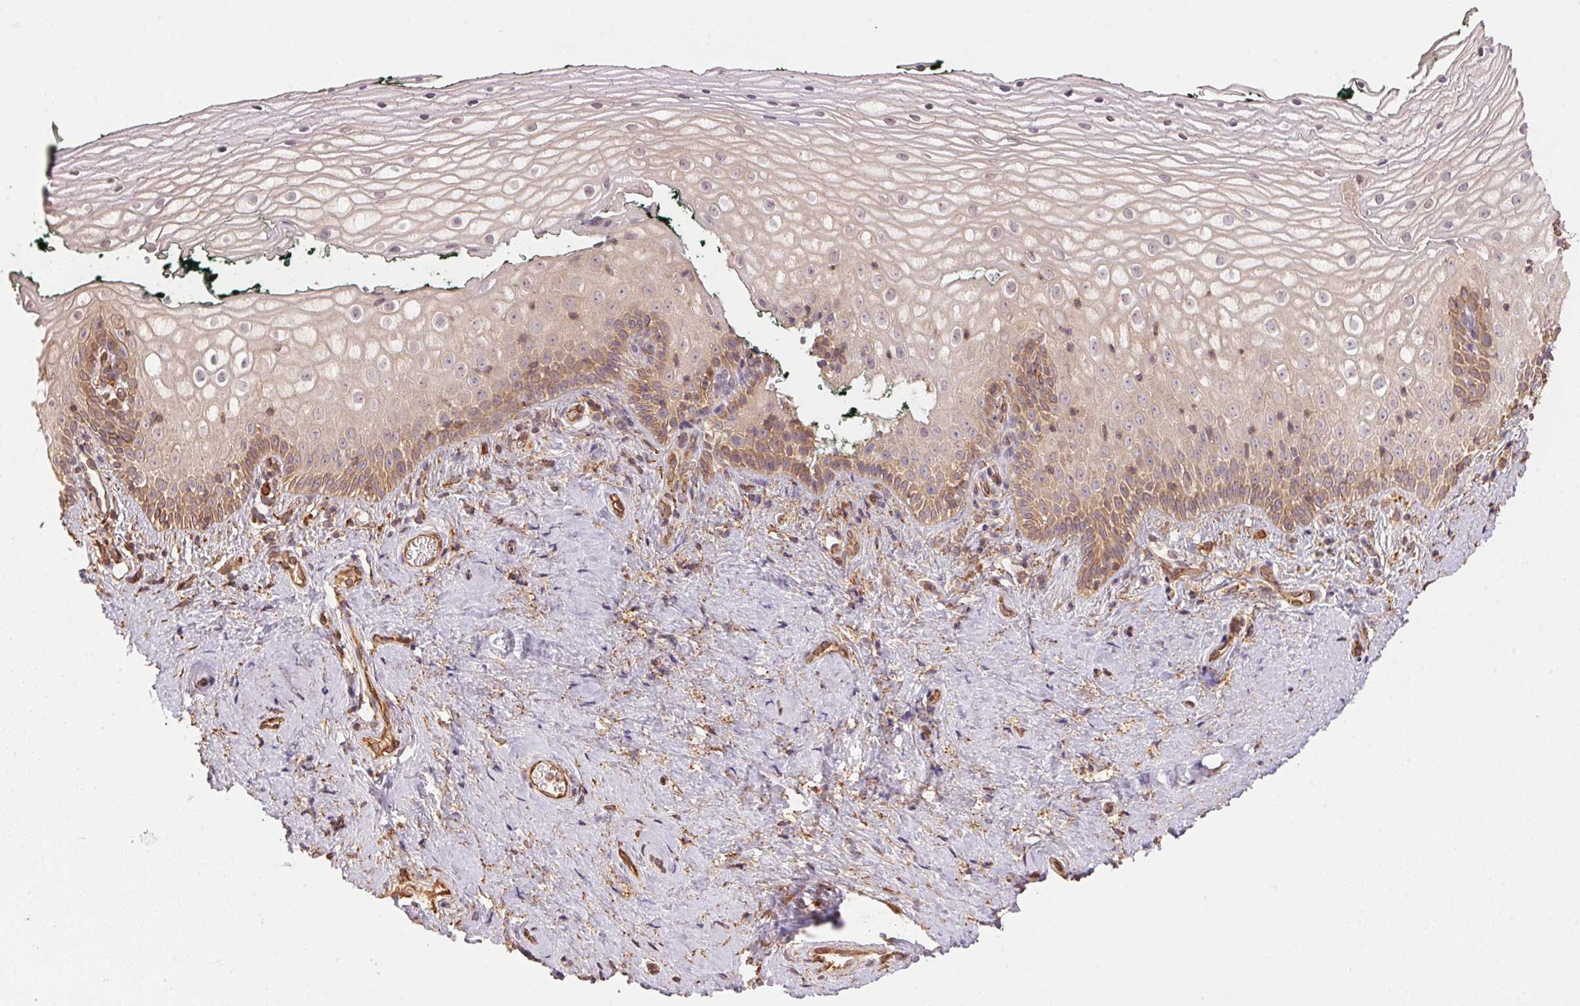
{"staining": {"intensity": "moderate", "quantity": "<25%", "location": "cytoplasmic/membranous"}, "tissue": "vagina", "cell_type": "Squamous epithelial cells", "image_type": "normal", "snomed": [{"axis": "morphology", "description": "Normal tissue, NOS"}, {"axis": "topography", "description": "Vagina"}], "caption": "Human vagina stained with a protein marker shows moderate staining in squamous epithelial cells.", "gene": "C6orf163", "patient": {"sex": "female", "age": 47}}